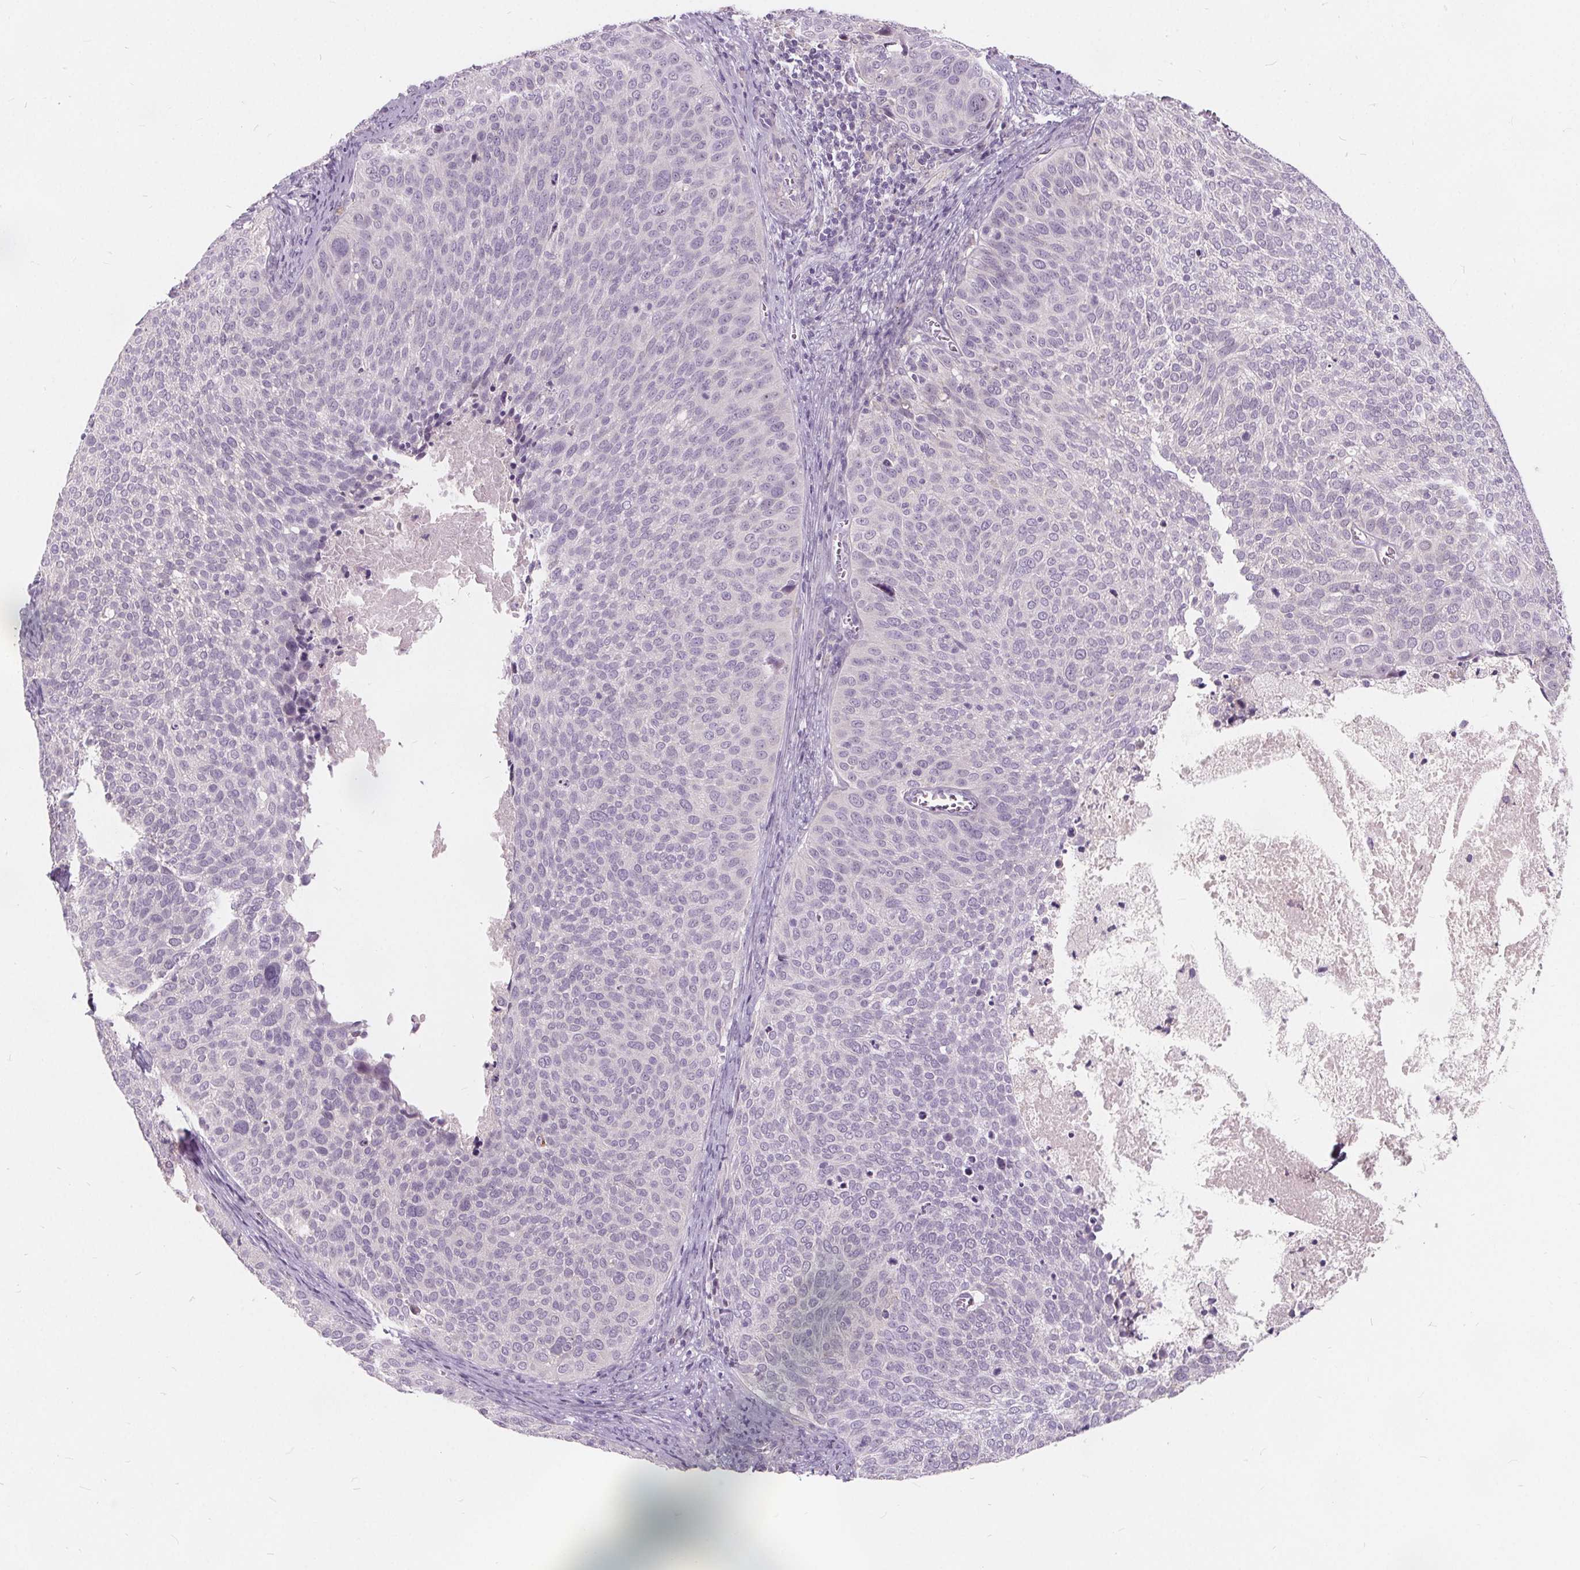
{"staining": {"intensity": "negative", "quantity": "none", "location": "none"}, "tissue": "cervical cancer", "cell_type": "Tumor cells", "image_type": "cancer", "snomed": [{"axis": "morphology", "description": "Squamous cell carcinoma, NOS"}, {"axis": "topography", "description": "Cervix"}], "caption": "This is an immunohistochemistry histopathology image of human cervical cancer. There is no expression in tumor cells.", "gene": "HAAO", "patient": {"sex": "female", "age": 39}}